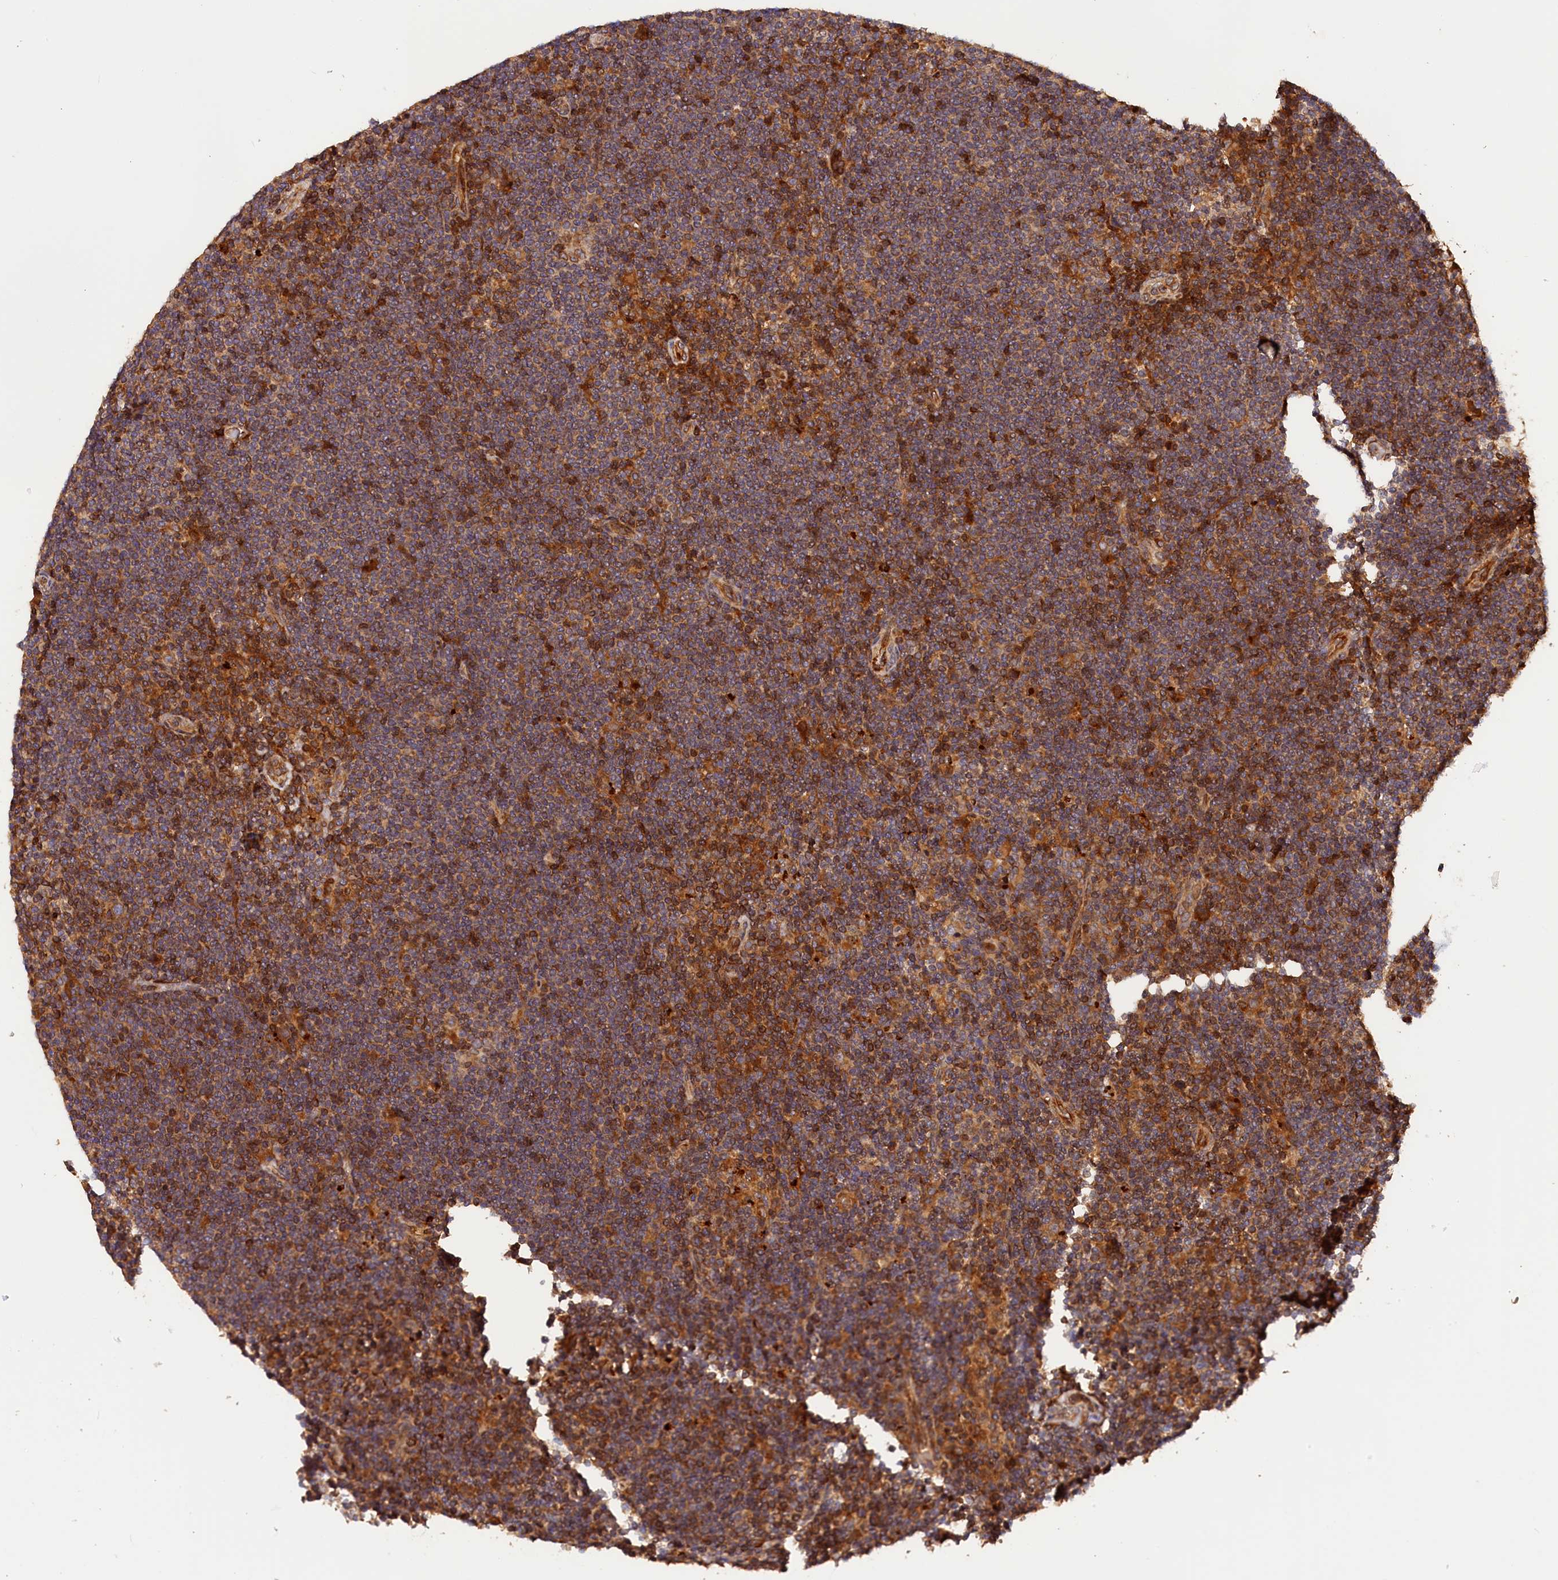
{"staining": {"intensity": "moderate", "quantity": ">75%", "location": "cytoplasmic/membranous"}, "tissue": "lymphoma", "cell_type": "Tumor cells", "image_type": "cancer", "snomed": [{"axis": "morphology", "description": "Hodgkin's disease, NOS"}, {"axis": "topography", "description": "Lymph node"}], "caption": "Immunohistochemical staining of human lymphoma demonstrates medium levels of moderate cytoplasmic/membranous staining in approximately >75% of tumor cells. Using DAB (brown) and hematoxylin (blue) stains, captured at high magnification using brightfield microscopy.", "gene": "HMOX2", "patient": {"sex": "female", "age": 57}}